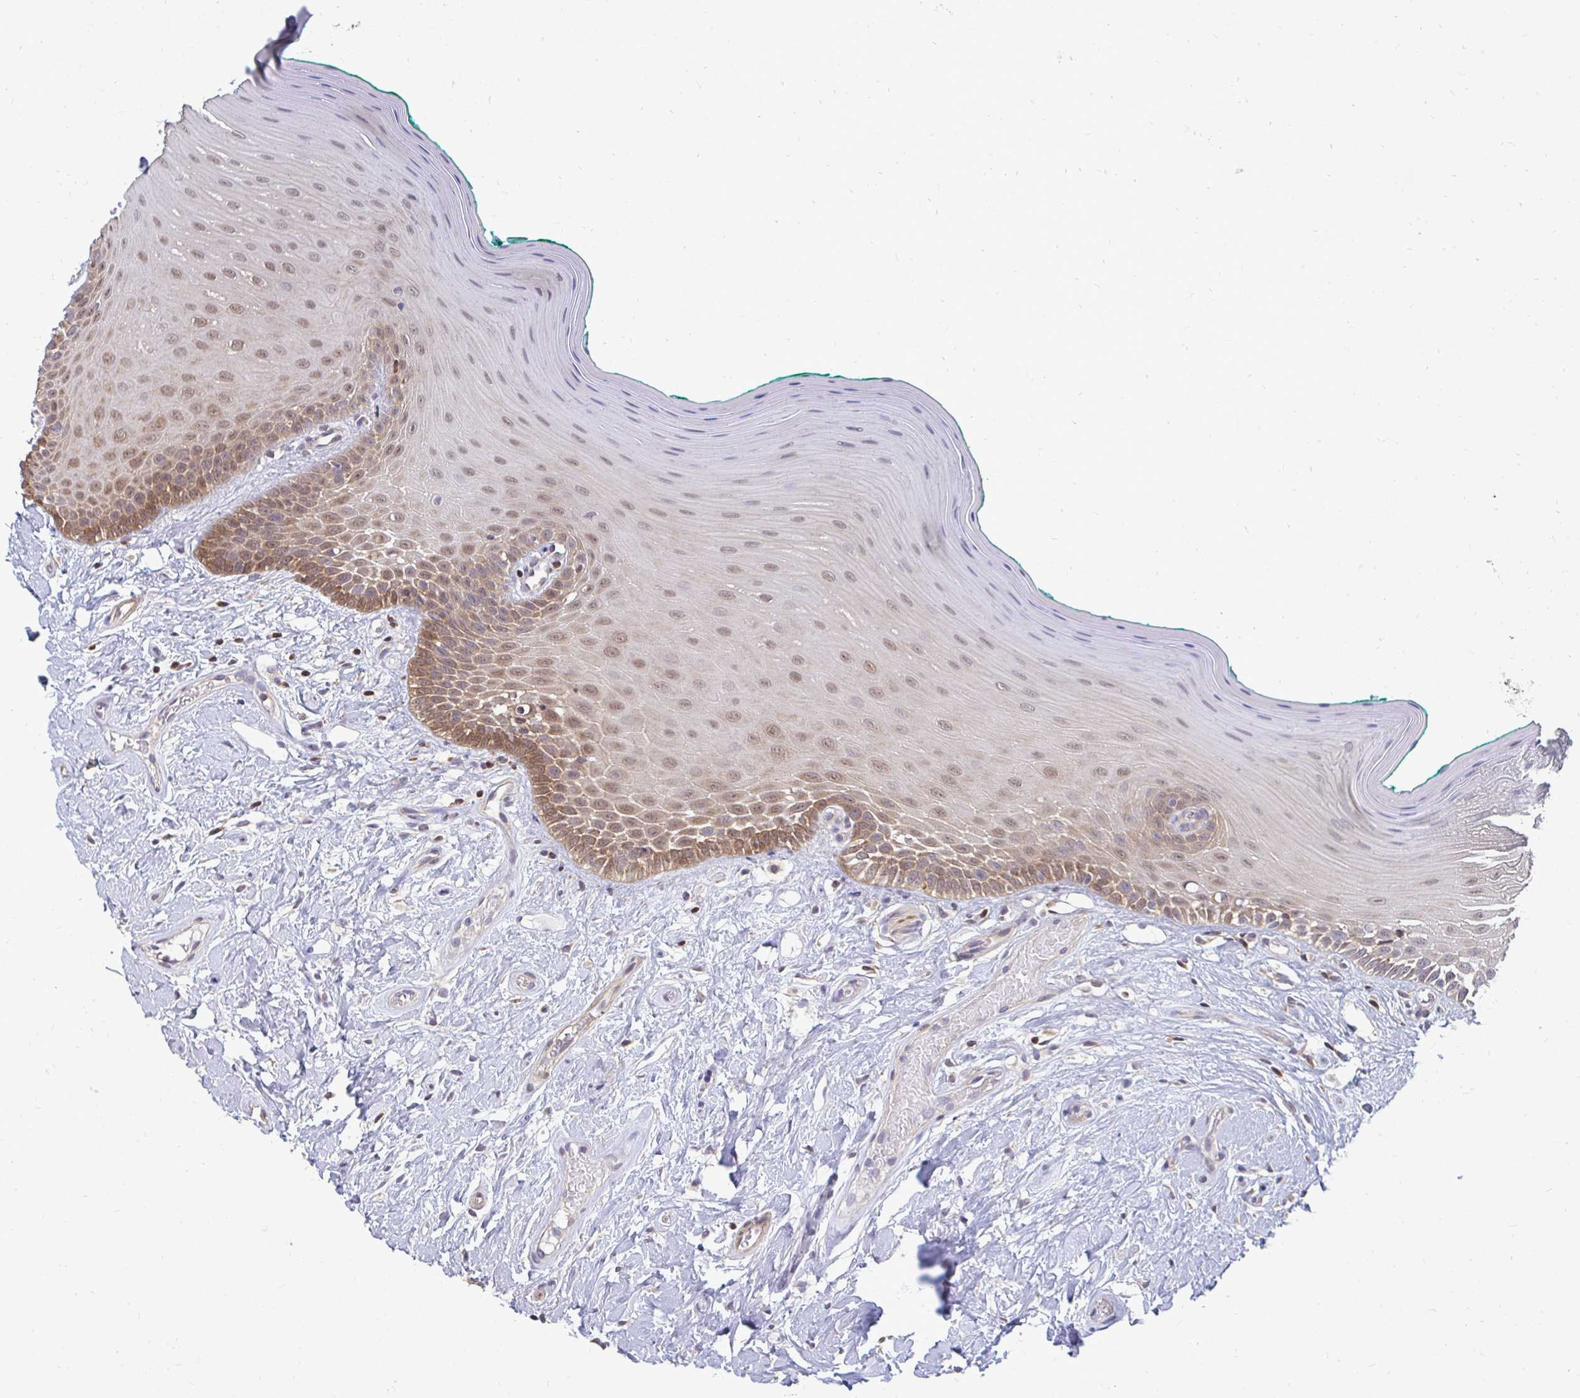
{"staining": {"intensity": "moderate", "quantity": ">75%", "location": "cytoplasmic/membranous,nuclear"}, "tissue": "oral mucosa", "cell_type": "Squamous epithelial cells", "image_type": "normal", "snomed": [{"axis": "morphology", "description": "Normal tissue, NOS"}, {"axis": "topography", "description": "Oral tissue"}], "caption": "Immunohistochemistry of normal oral mucosa displays medium levels of moderate cytoplasmic/membranous,nuclear expression in approximately >75% of squamous epithelial cells.", "gene": "DNAJA2", "patient": {"sex": "female", "age": 40}}